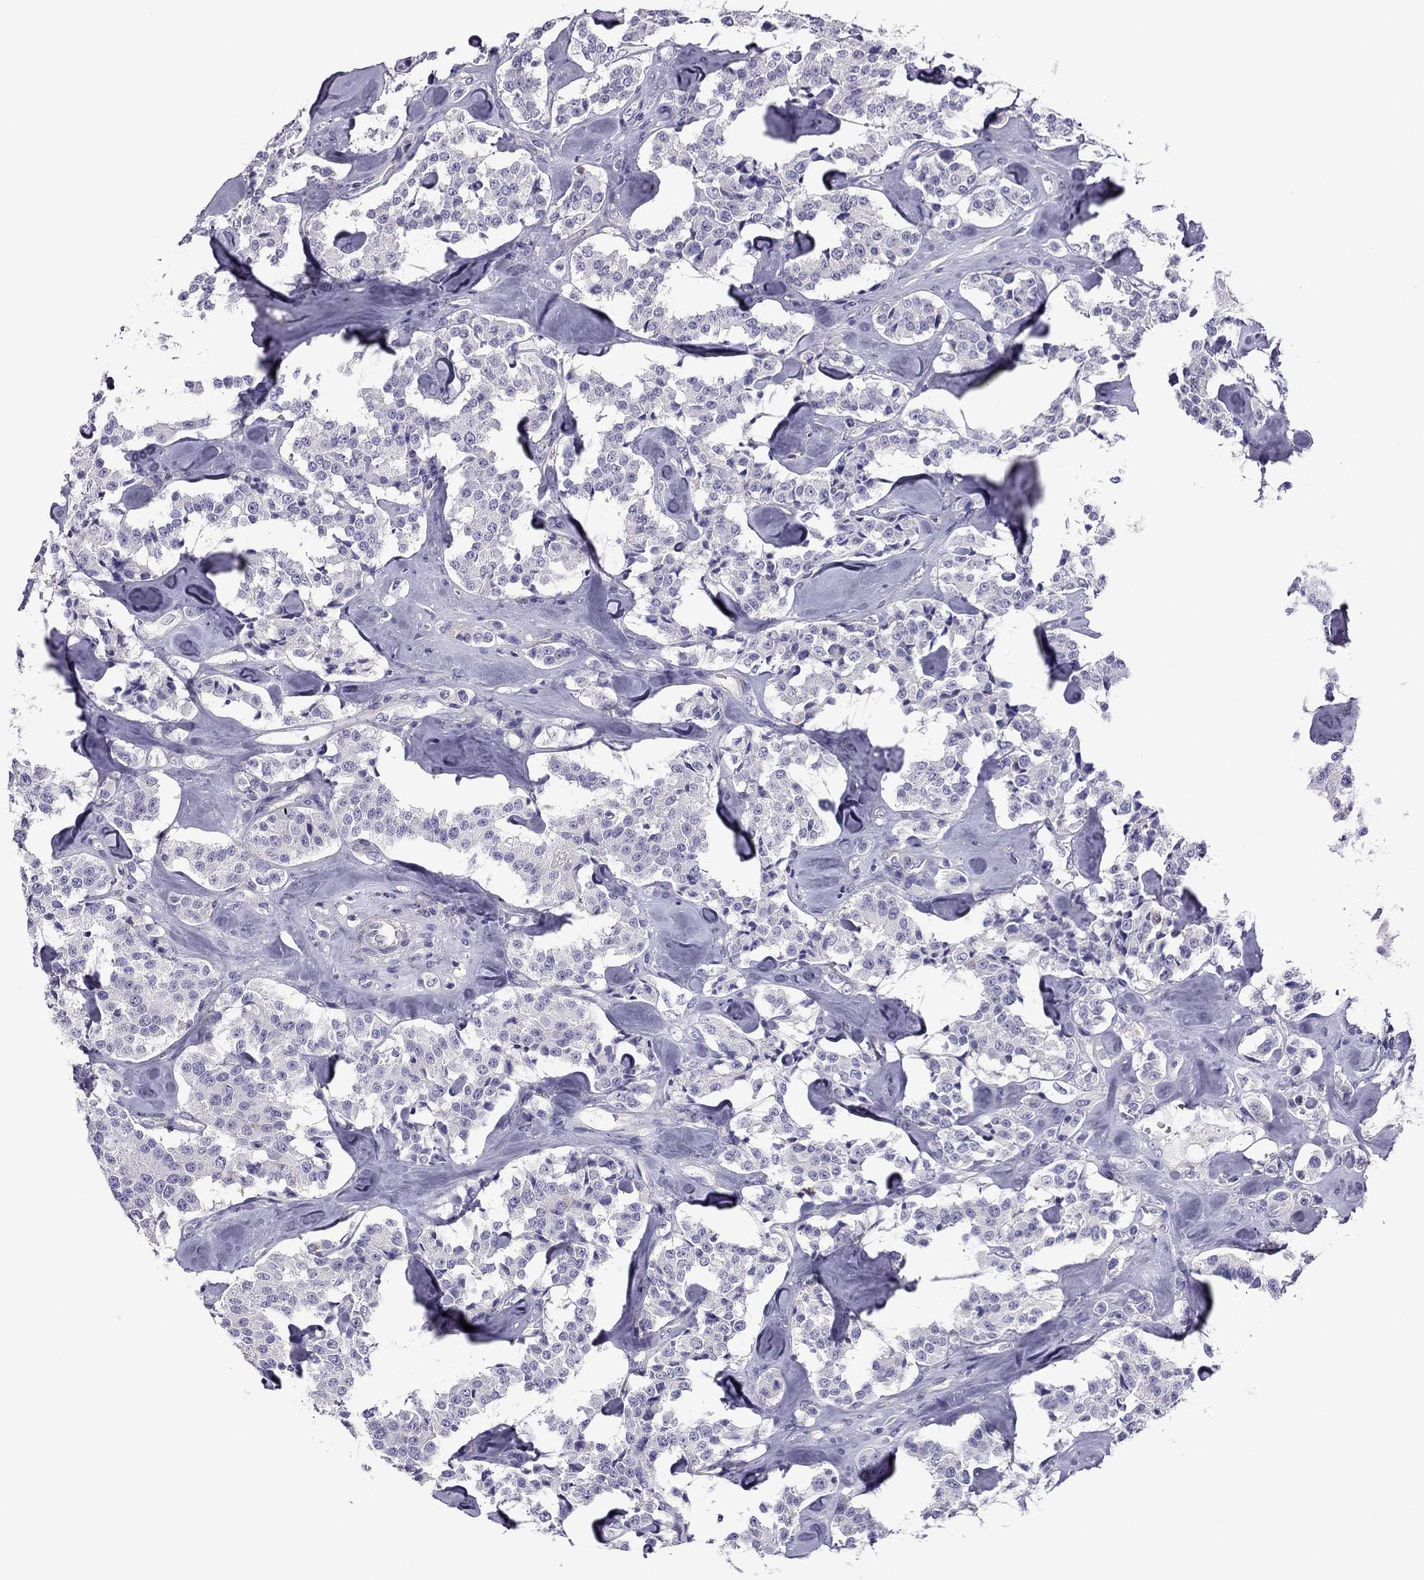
{"staining": {"intensity": "negative", "quantity": "none", "location": "none"}, "tissue": "carcinoid", "cell_type": "Tumor cells", "image_type": "cancer", "snomed": [{"axis": "morphology", "description": "Carcinoid, malignant, NOS"}, {"axis": "topography", "description": "Pancreas"}], "caption": "Carcinoid was stained to show a protein in brown. There is no significant expression in tumor cells.", "gene": "GJA8", "patient": {"sex": "male", "age": 41}}